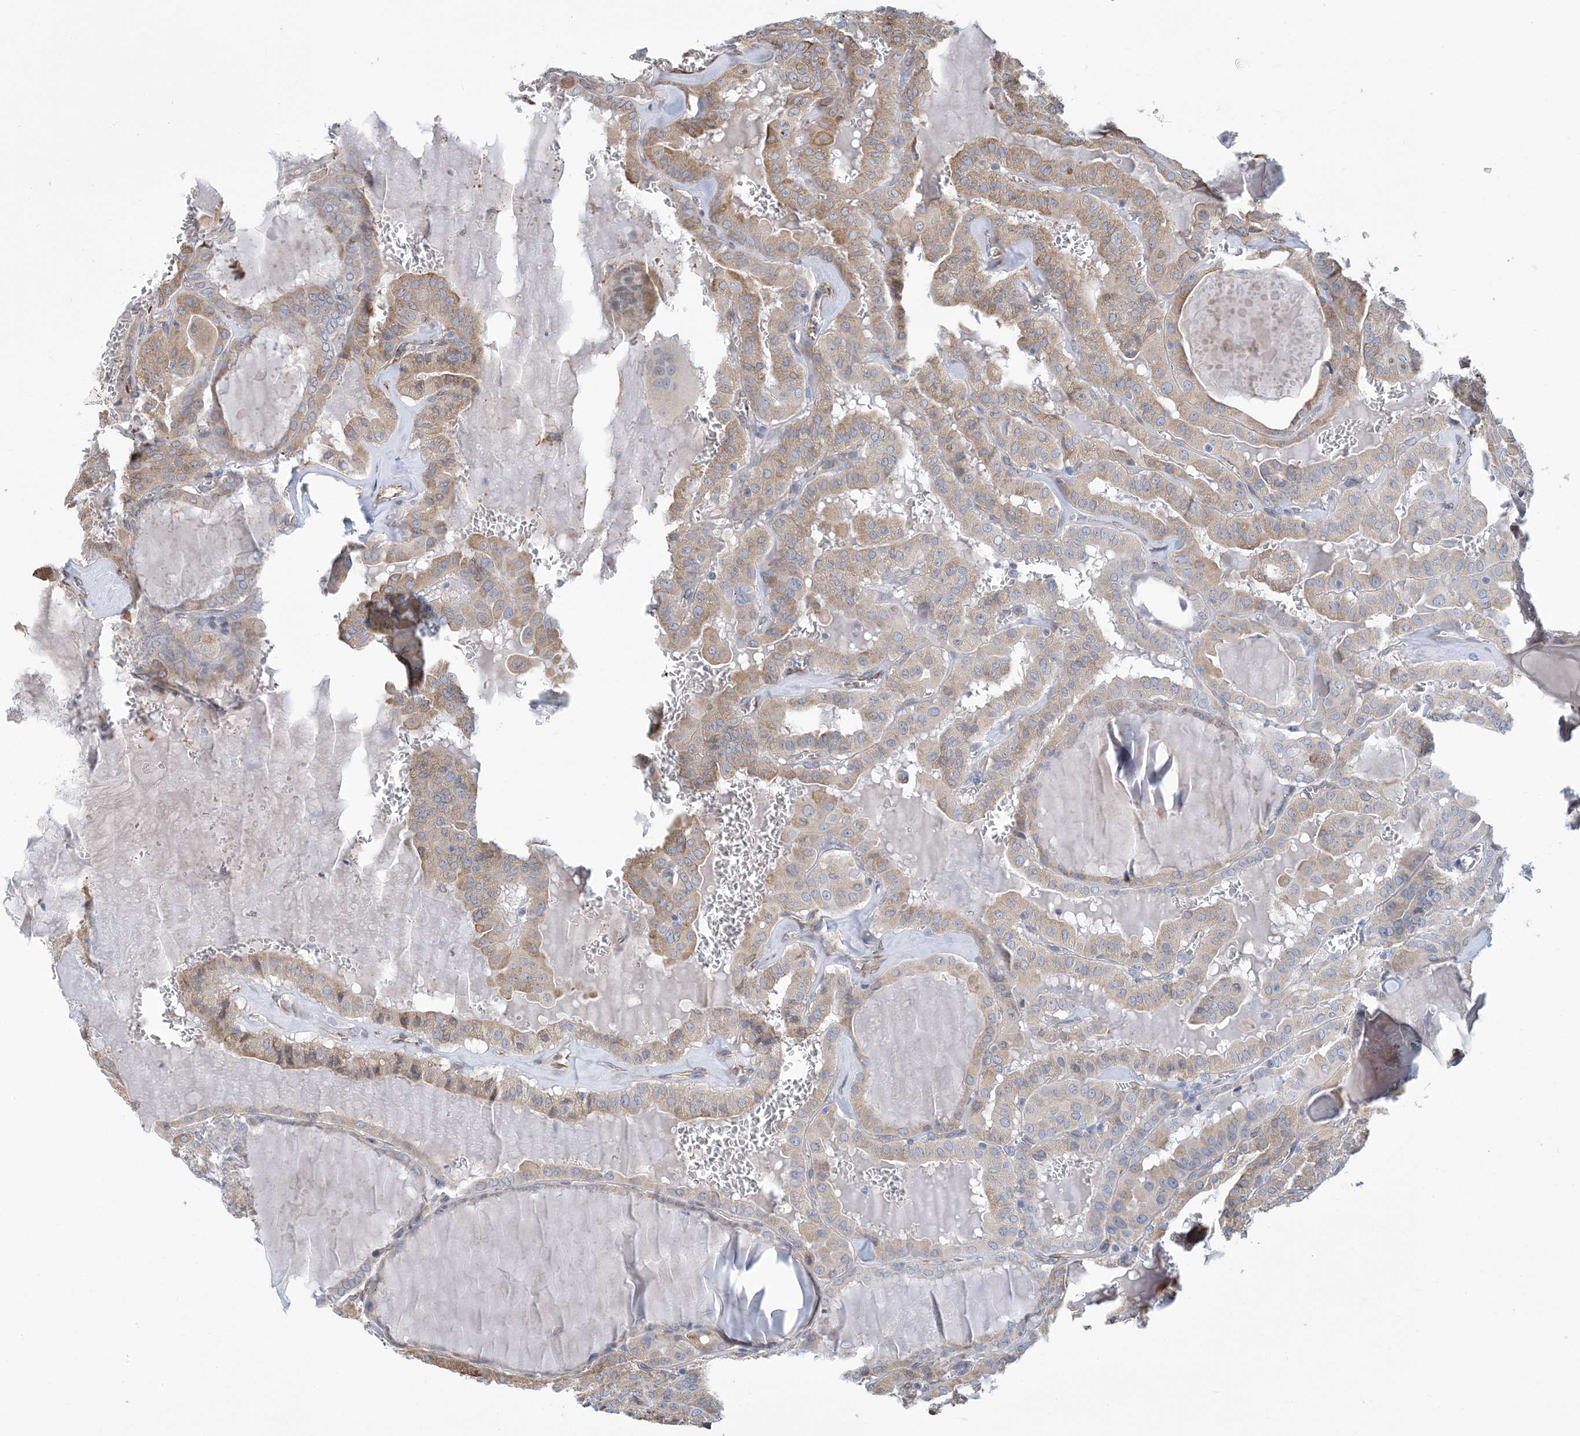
{"staining": {"intensity": "moderate", "quantity": "25%-75%", "location": "cytoplasmic/membranous"}, "tissue": "thyroid cancer", "cell_type": "Tumor cells", "image_type": "cancer", "snomed": [{"axis": "morphology", "description": "Papillary adenocarcinoma, NOS"}, {"axis": "topography", "description": "Thyroid gland"}], "caption": "Immunohistochemical staining of thyroid papillary adenocarcinoma demonstrates medium levels of moderate cytoplasmic/membranous positivity in approximately 25%-75% of tumor cells. Nuclei are stained in blue.", "gene": "CCDC14", "patient": {"sex": "male", "age": 52}}